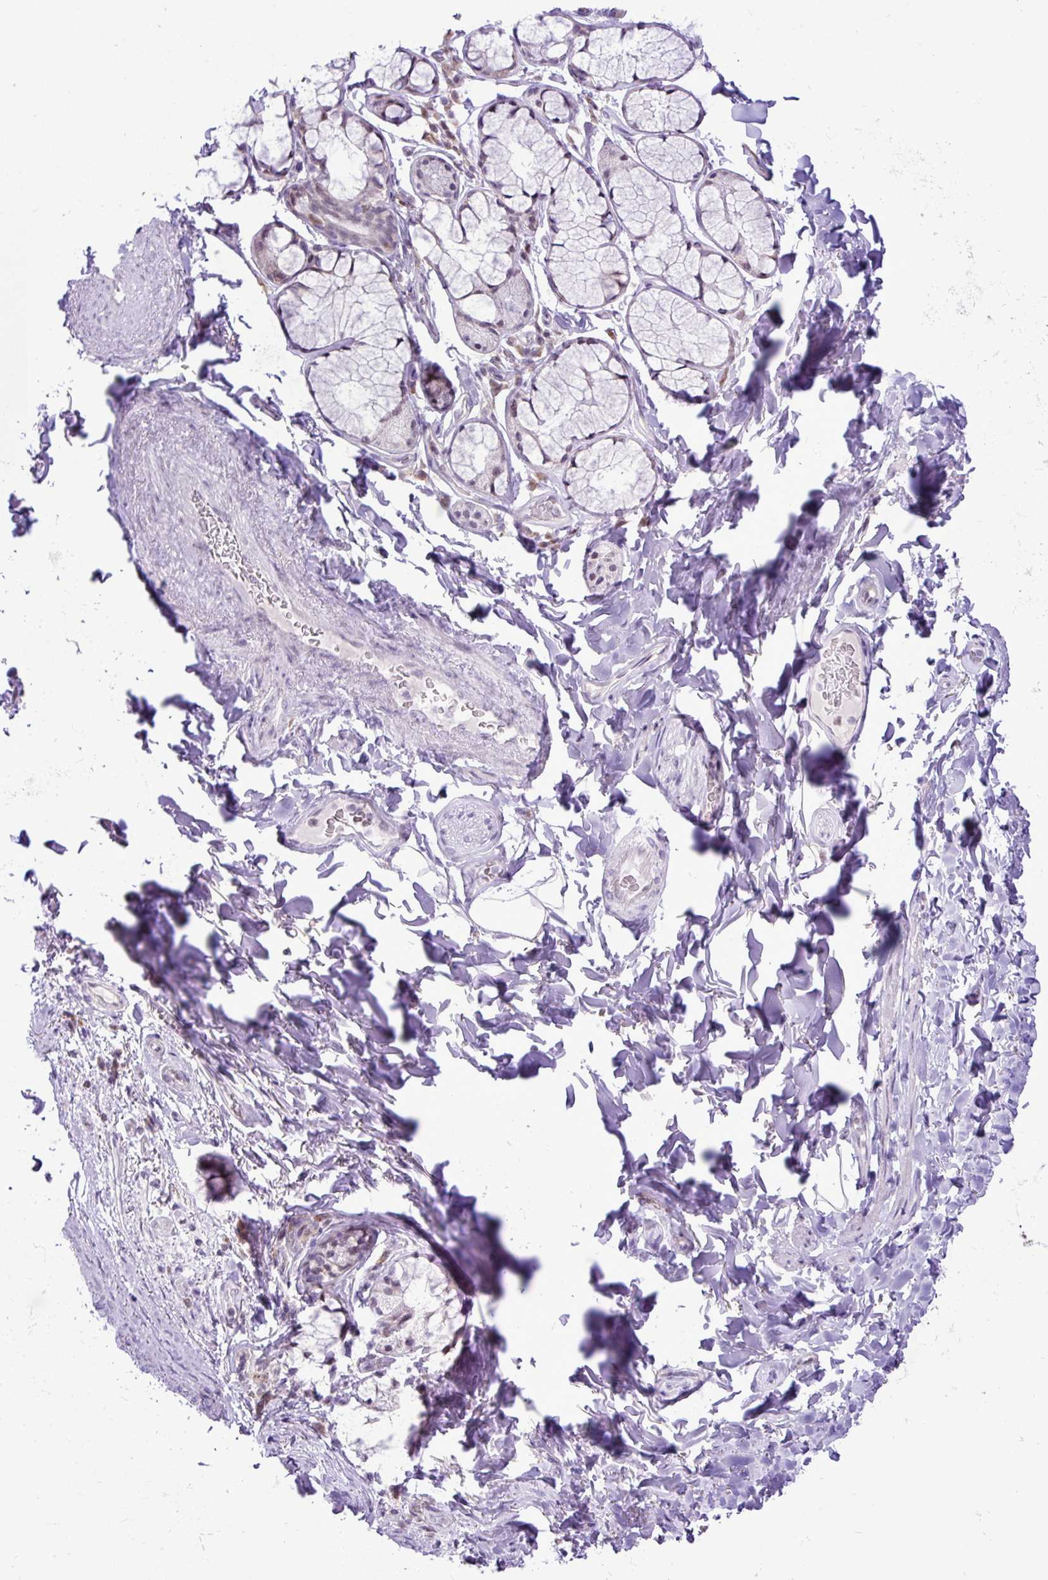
{"staining": {"intensity": "negative", "quantity": "none", "location": "none"}, "tissue": "adipose tissue", "cell_type": "Adipocytes", "image_type": "normal", "snomed": [{"axis": "morphology", "description": "Normal tissue, NOS"}, {"axis": "topography", "description": "Bronchus"}], "caption": "Adipocytes are negative for protein expression in unremarkable human adipose tissue. Nuclei are stained in blue.", "gene": "ELOA2", "patient": {"sex": "male", "age": 70}}